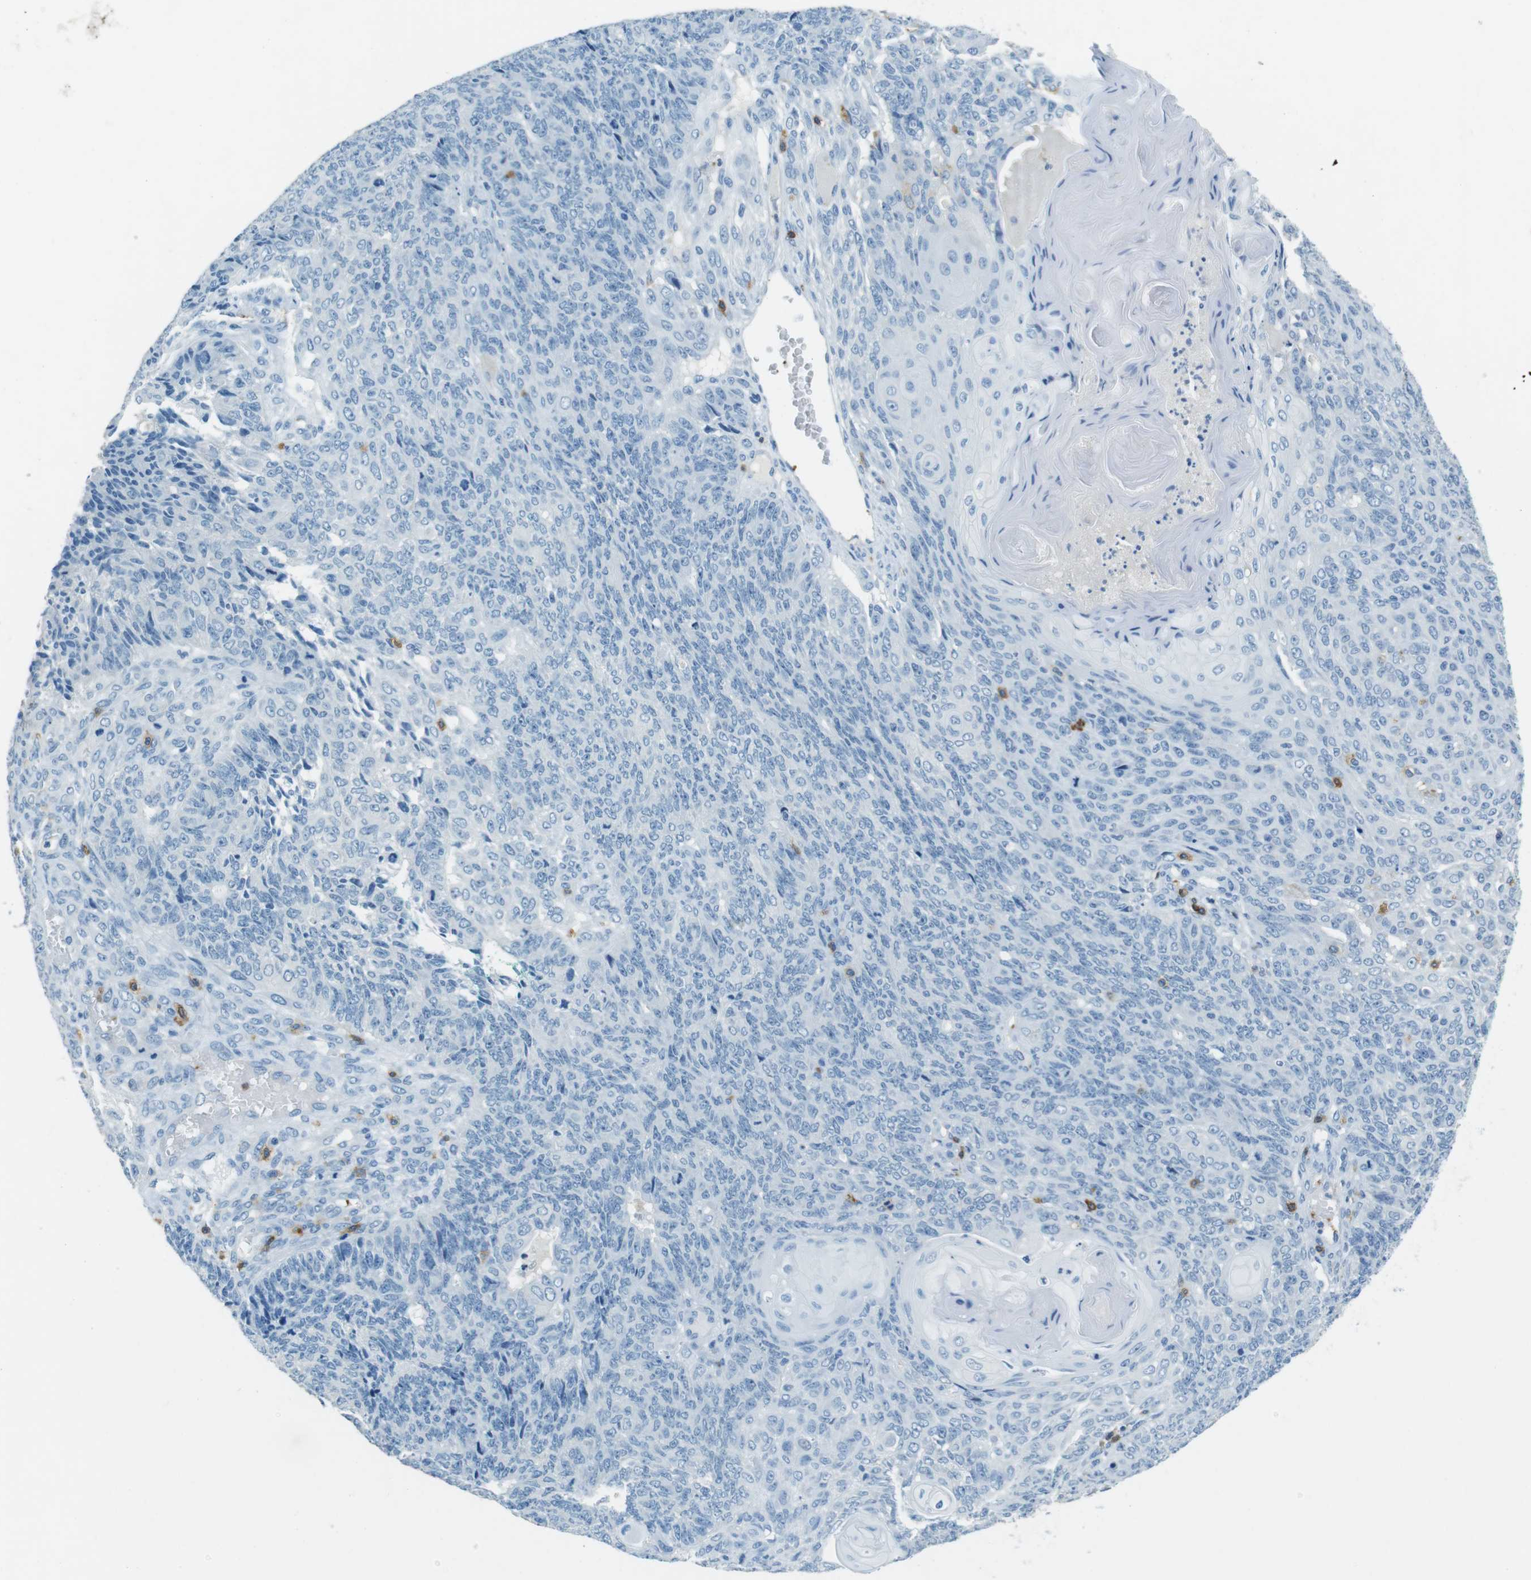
{"staining": {"intensity": "negative", "quantity": "none", "location": "none"}, "tissue": "endometrial cancer", "cell_type": "Tumor cells", "image_type": "cancer", "snomed": [{"axis": "morphology", "description": "Adenocarcinoma, NOS"}, {"axis": "topography", "description": "Endometrium"}], "caption": "Immunohistochemistry histopathology image of human endometrial cancer stained for a protein (brown), which demonstrates no positivity in tumor cells.", "gene": "LAT", "patient": {"sex": "female", "age": 32}}